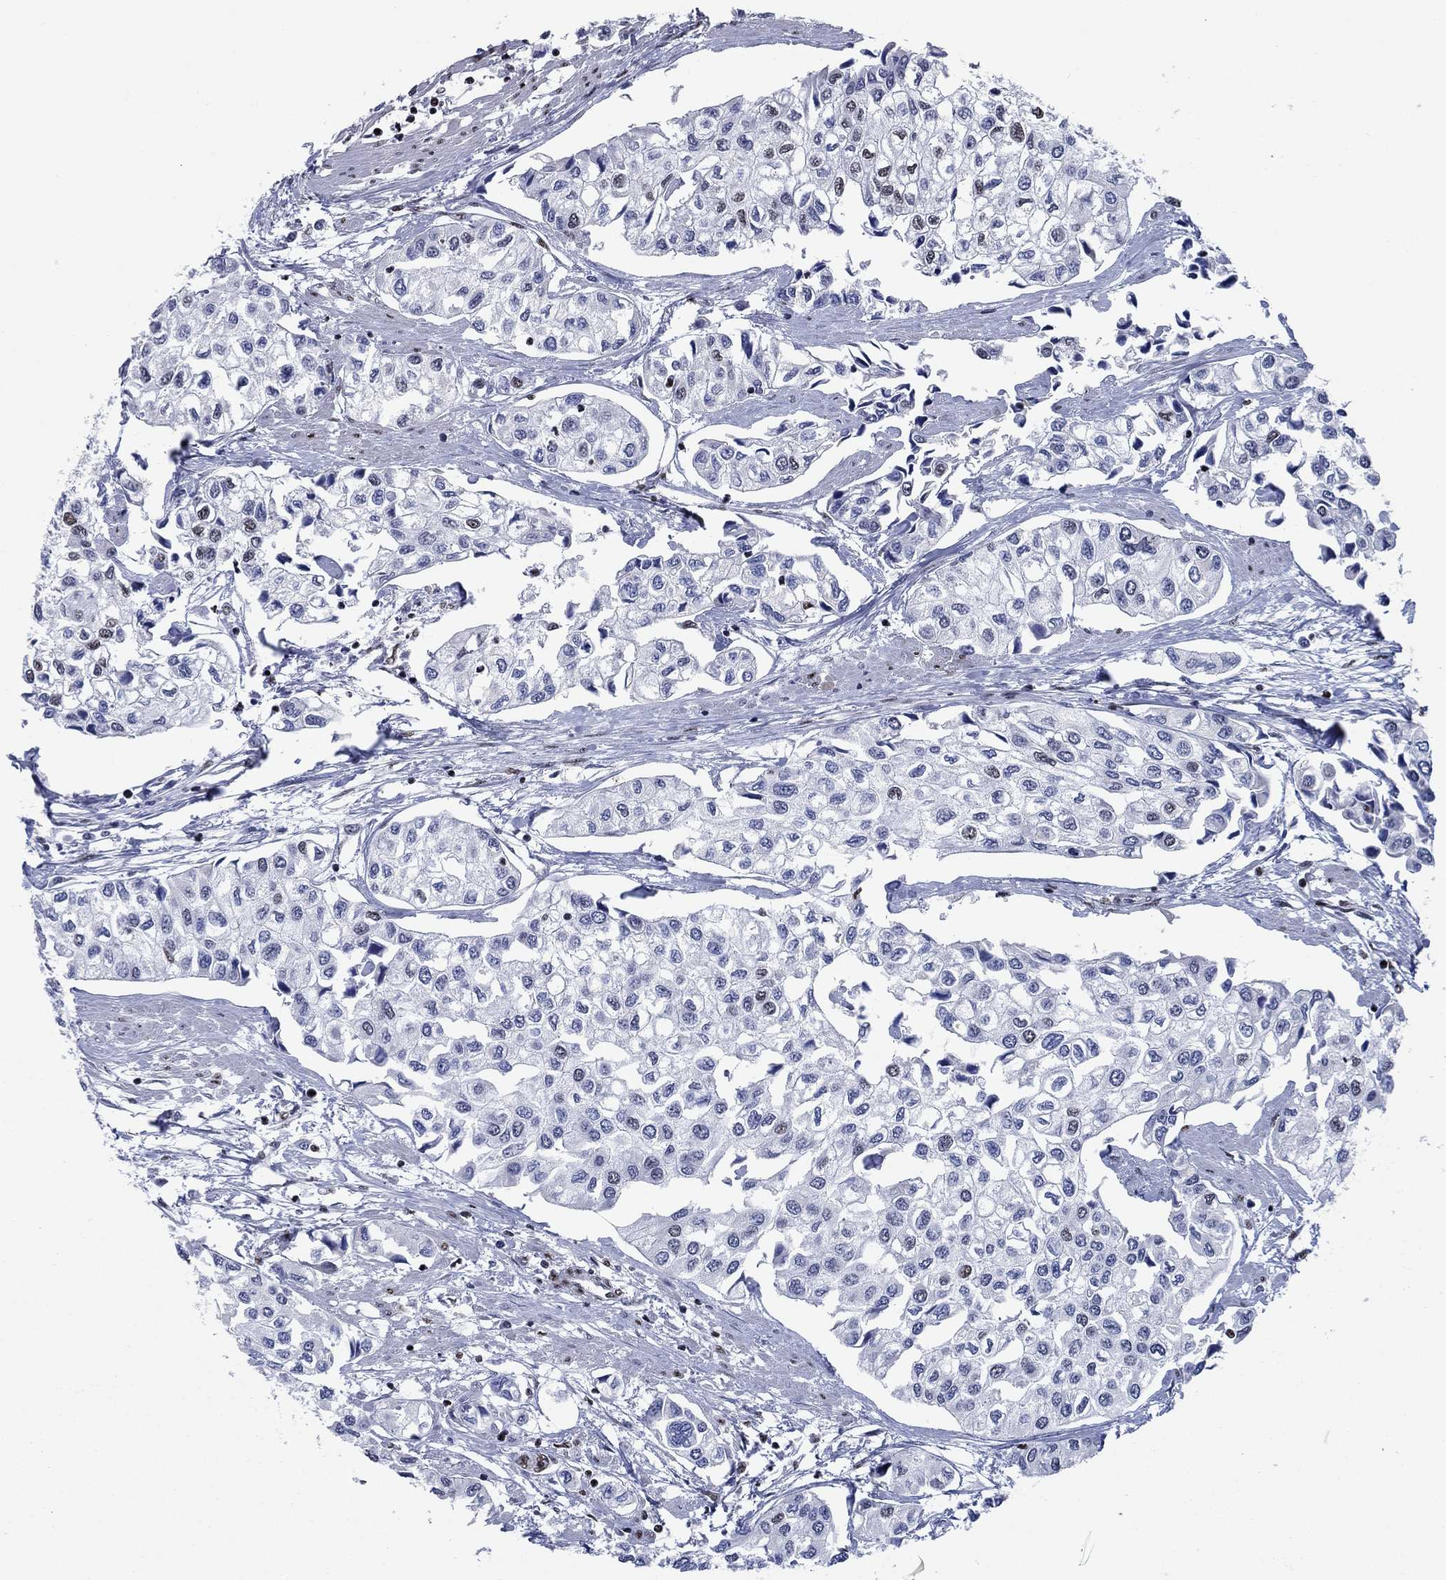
{"staining": {"intensity": "weak", "quantity": "<25%", "location": "nuclear"}, "tissue": "urothelial cancer", "cell_type": "Tumor cells", "image_type": "cancer", "snomed": [{"axis": "morphology", "description": "Urothelial carcinoma, High grade"}, {"axis": "topography", "description": "Urinary bladder"}], "caption": "DAB (3,3'-diaminobenzidine) immunohistochemical staining of human urothelial cancer demonstrates no significant positivity in tumor cells.", "gene": "N4BP2", "patient": {"sex": "male", "age": 73}}